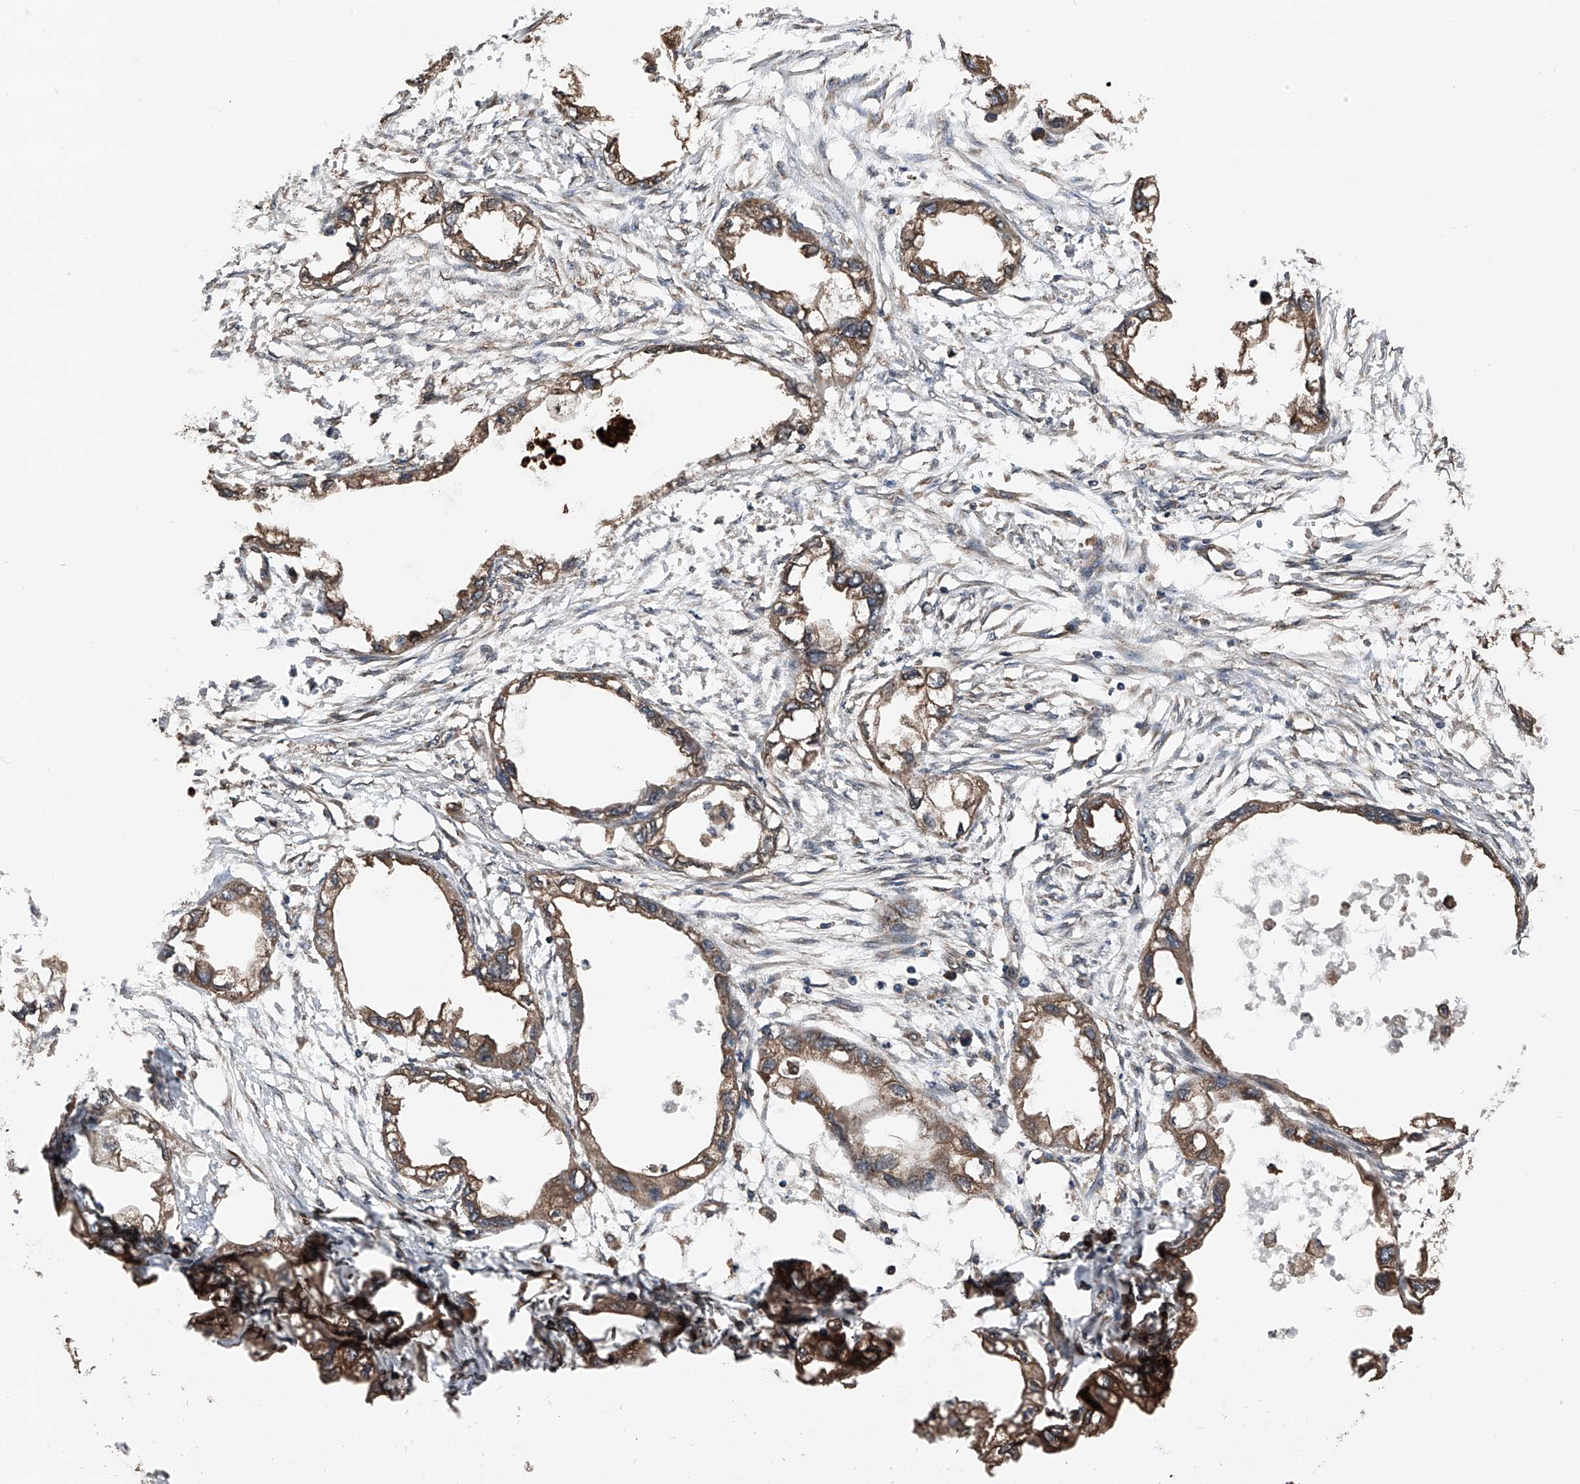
{"staining": {"intensity": "moderate", "quantity": ">75%", "location": "cytoplasmic/membranous"}, "tissue": "endometrial cancer", "cell_type": "Tumor cells", "image_type": "cancer", "snomed": [{"axis": "morphology", "description": "Adenocarcinoma, NOS"}, {"axis": "morphology", "description": "Adenocarcinoma, metastatic, NOS"}, {"axis": "topography", "description": "Adipose tissue"}, {"axis": "topography", "description": "Endometrium"}], "caption": "Tumor cells display moderate cytoplasmic/membranous positivity in approximately >75% of cells in endometrial cancer. The staining was performed using DAB, with brown indicating positive protein expression. Nuclei are stained blue with hematoxylin.", "gene": "KCNJ2", "patient": {"sex": "female", "age": 67}}